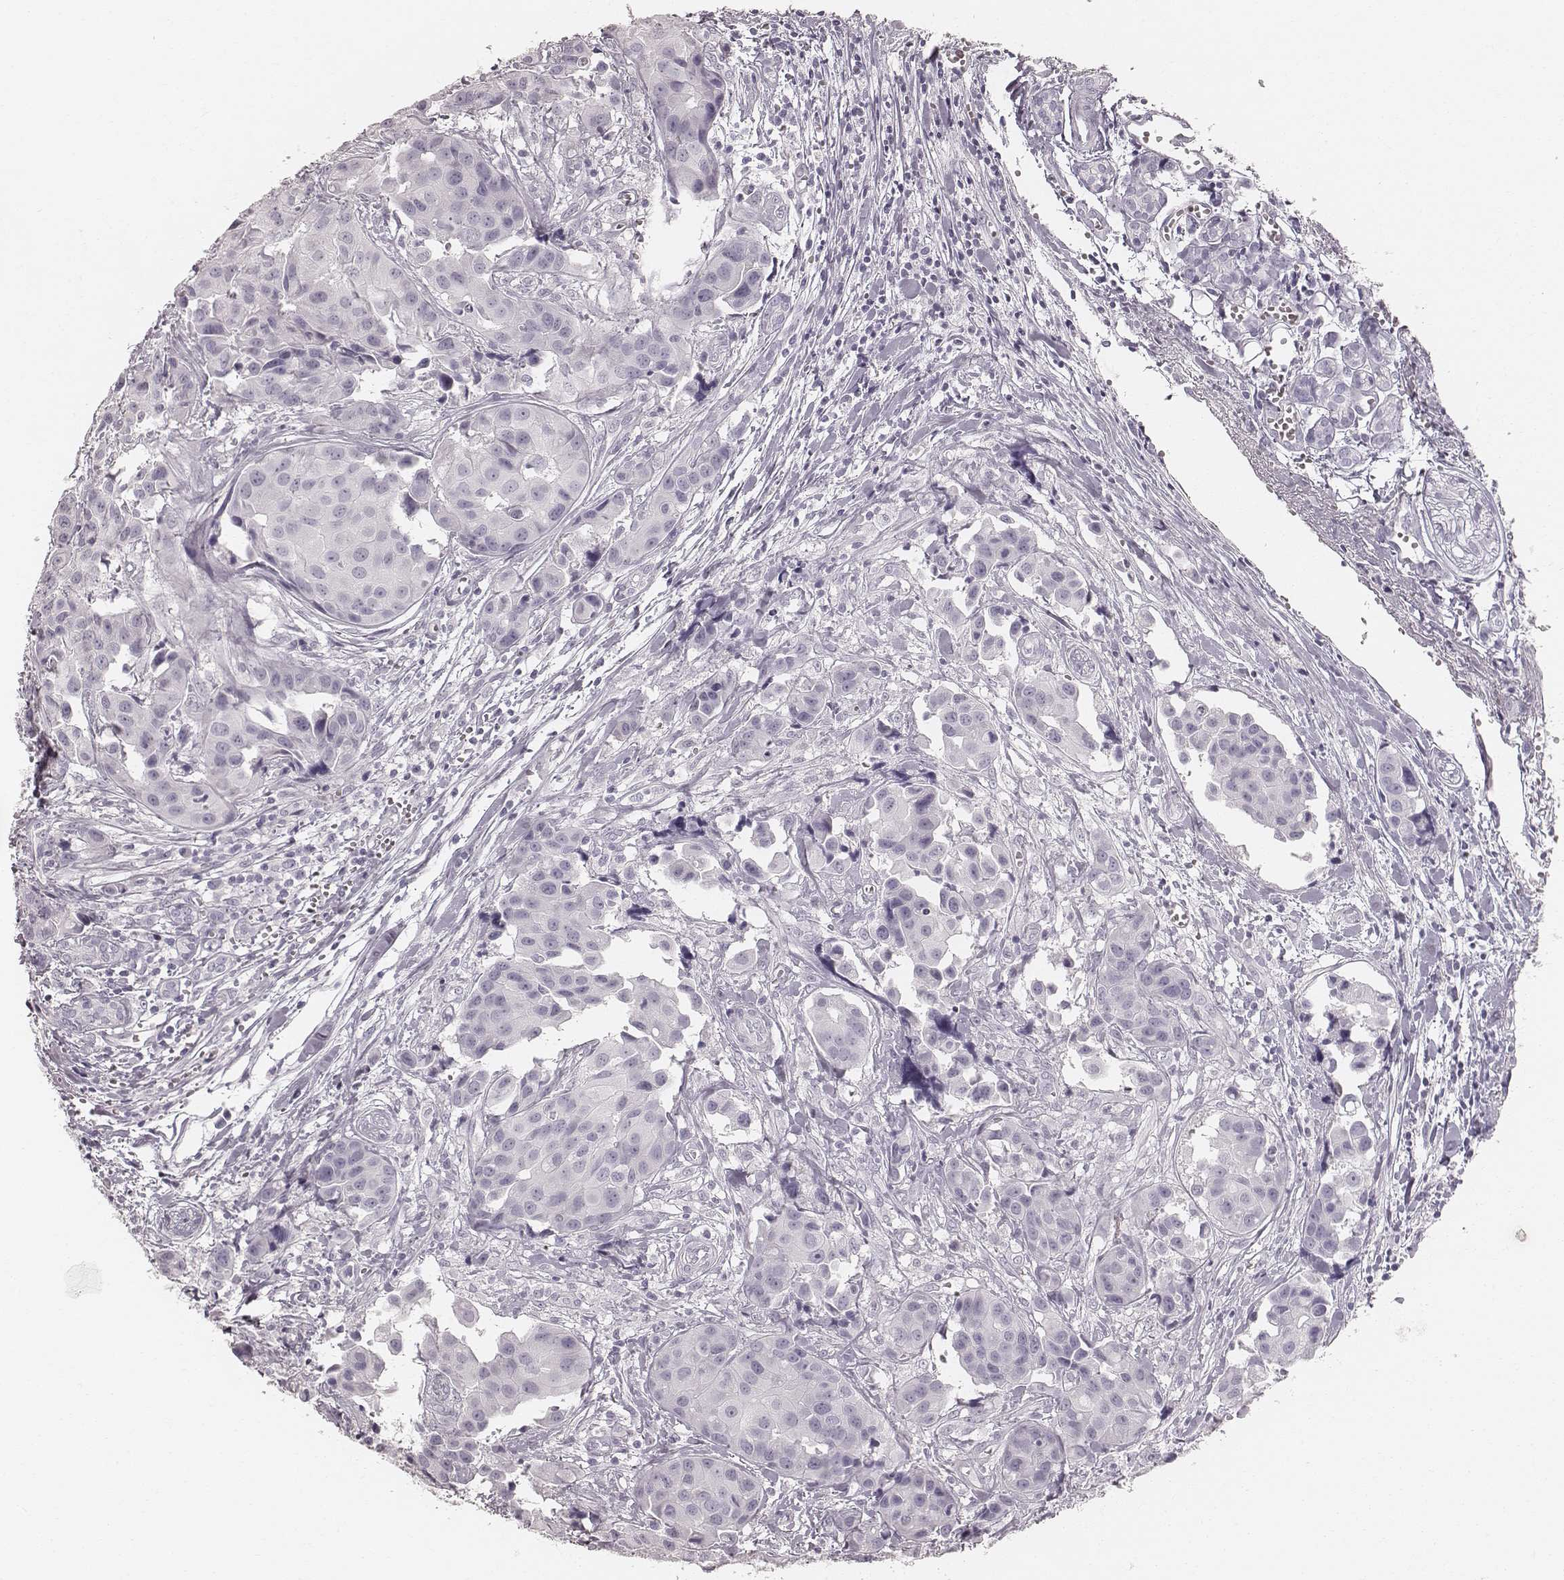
{"staining": {"intensity": "negative", "quantity": "none", "location": "none"}, "tissue": "head and neck cancer", "cell_type": "Tumor cells", "image_type": "cancer", "snomed": [{"axis": "morphology", "description": "Adenocarcinoma, NOS"}, {"axis": "topography", "description": "Head-Neck"}], "caption": "Immunohistochemical staining of human head and neck adenocarcinoma exhibits no significant positivity in tumor cells. (Stains: DAB (3,3'-diaminobenzidine) immunohistochemistry (IHC) with hematoxylin counter stain, Microscopy: brightfield microscopy at high magnification).", "gene": "KRT34", "patient": {"sex": "male", "age": 76}}